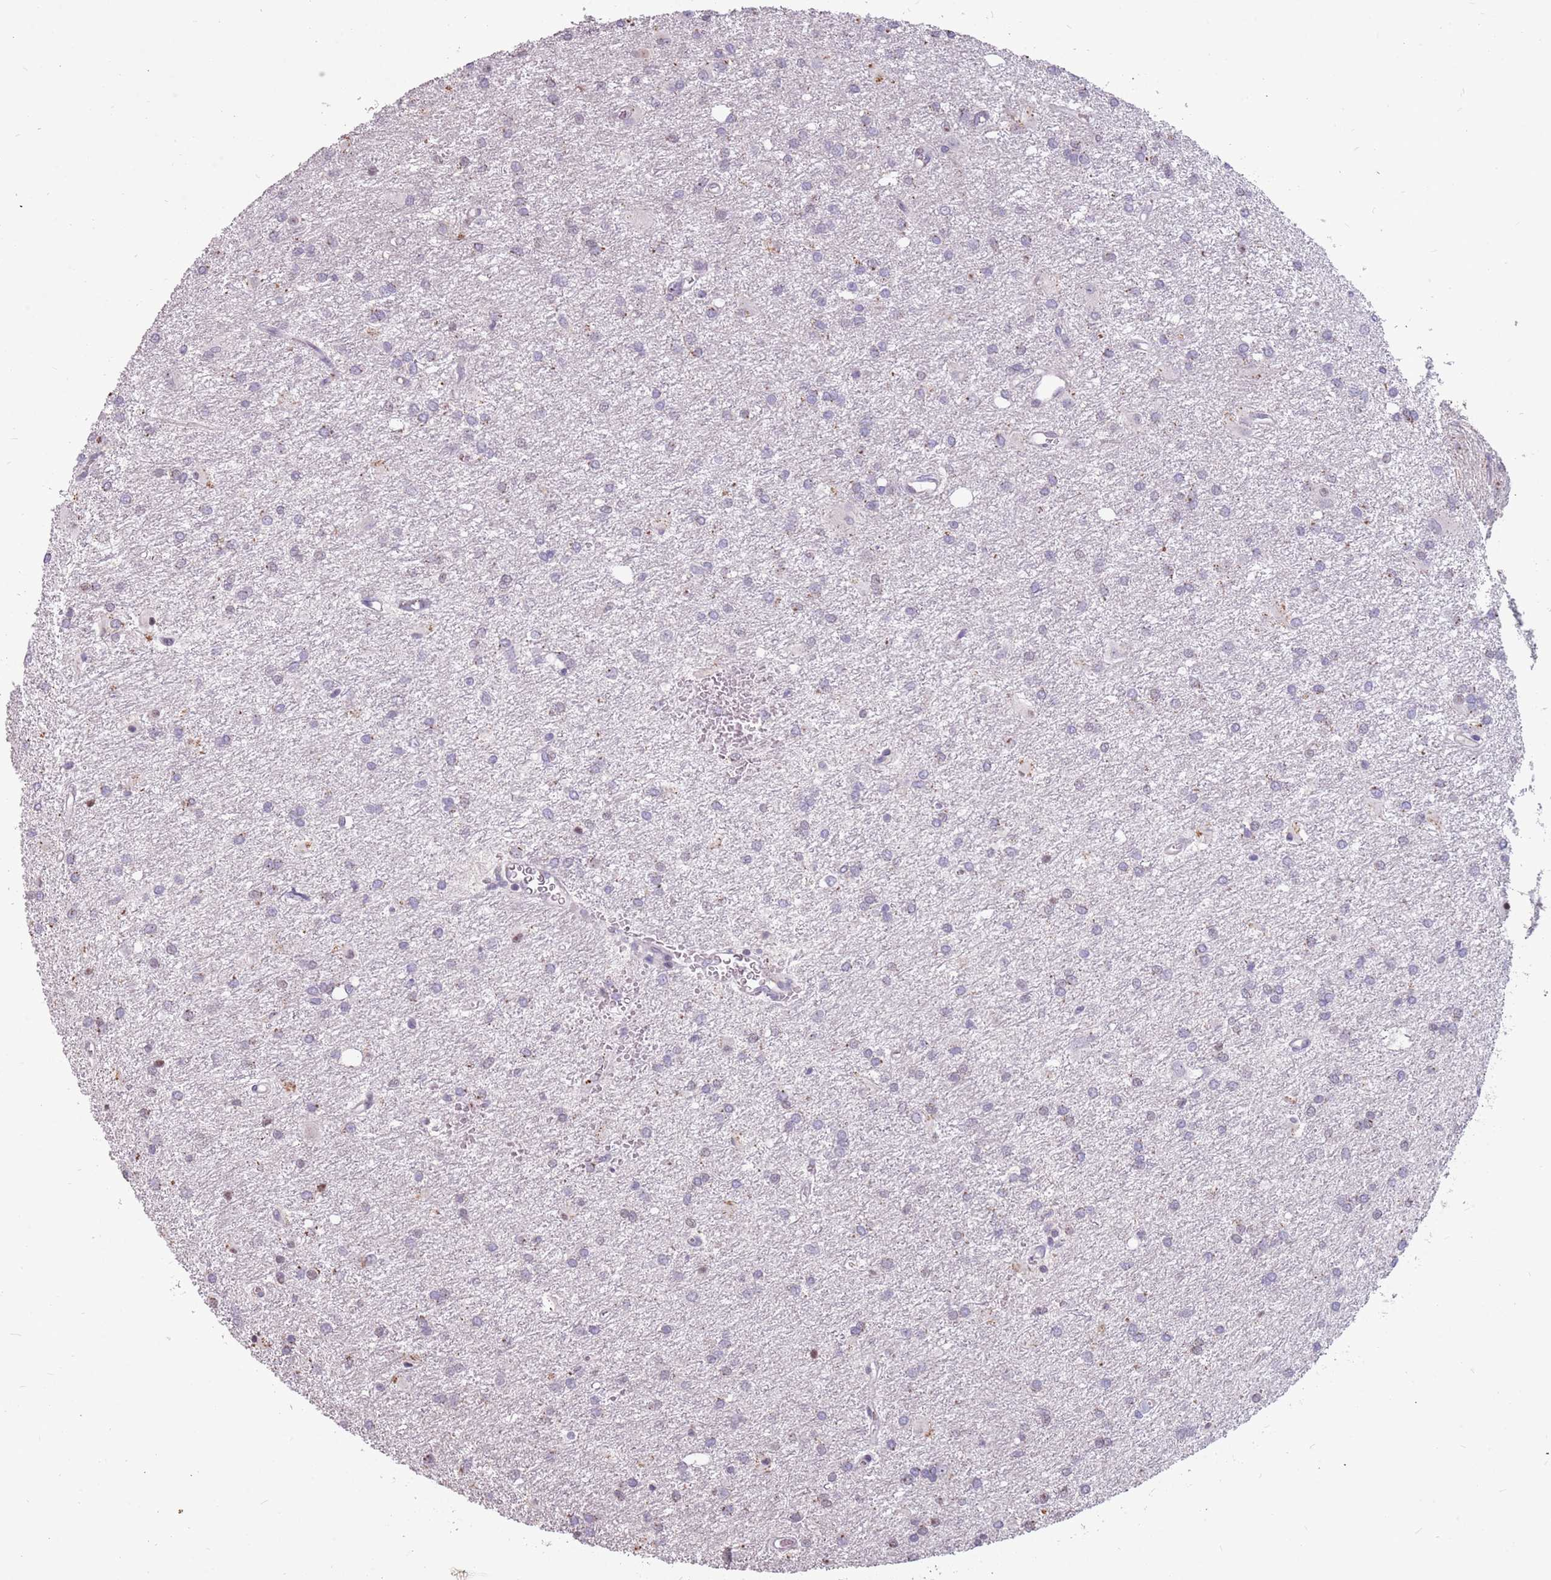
{"staining": {"intensity": "negative", "quantity": "none", "location": "none"}, "tissue": "glioma", "cell_type": "Tumor cells", "image_type": "cancer", "snomed": [{"axis": "morphology", "description": "Glioma, malignant, High grade"}, {"axis": "topography", "description": "Brain"}], "caption": "There is no significant positivity in tumor cells of glioma. (Stains: DAB immunohistochemistry with hematoxylin counter stain, Microscopy: brightfield microscopy at high magnification).", "gene": "NEK6", "patient": {"sex": "female", "age": 50}}